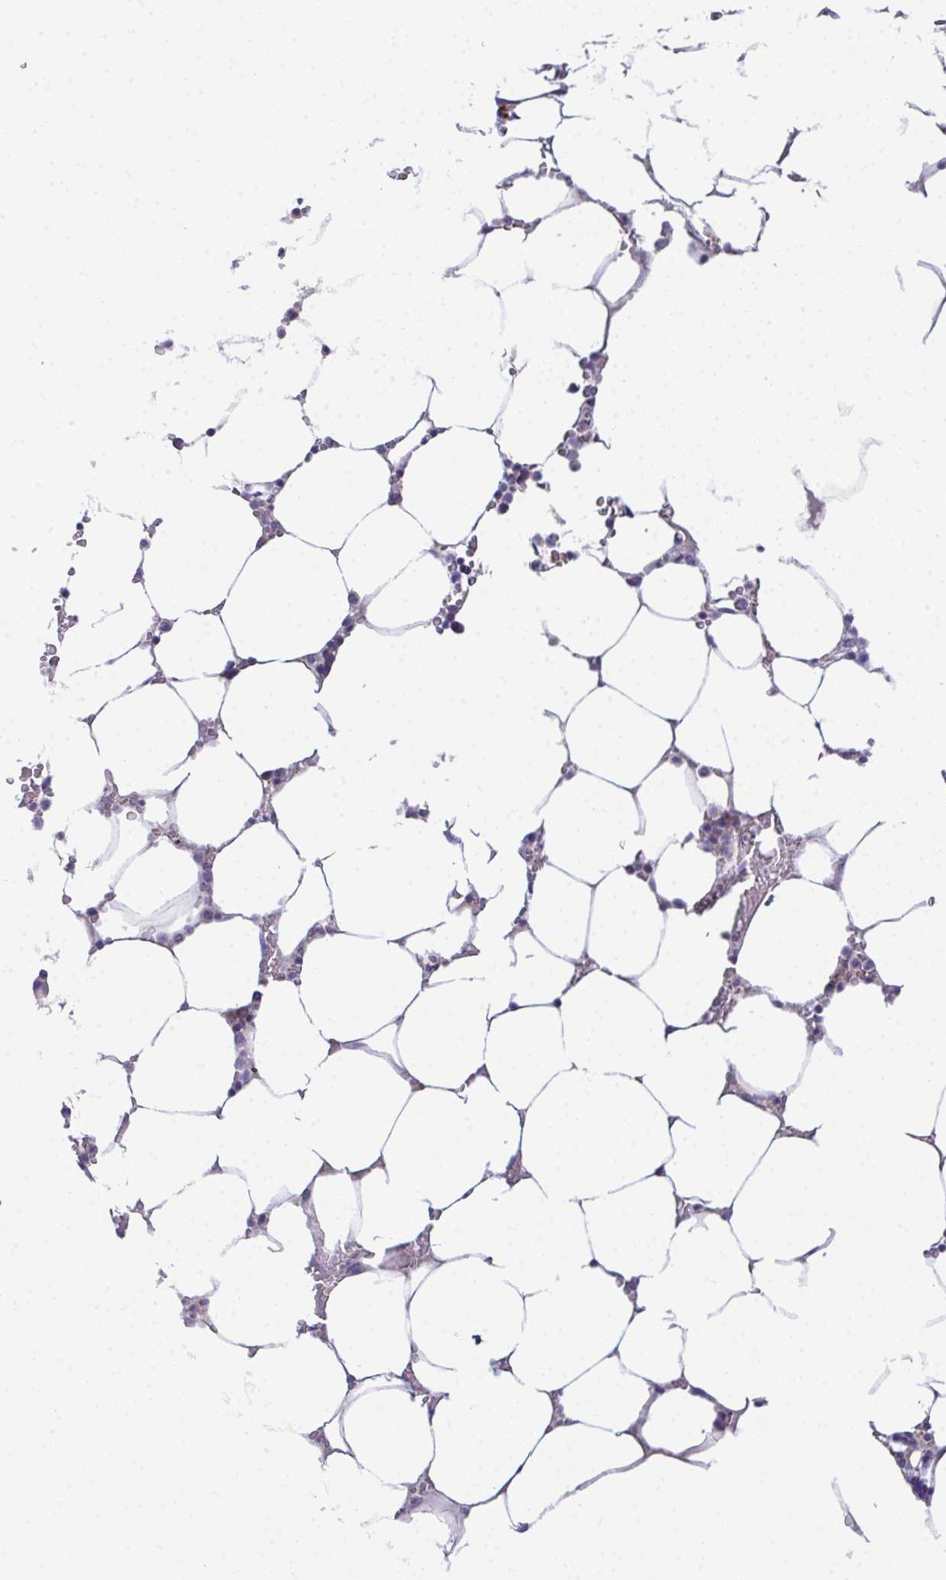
{"staining": {"intensity": "negative", "quantity": "none", "location": "none"}, "tissue": "bone marrow", "cell_type": "Hematopoietic cells", "image_type": "normal", "snomed": [{"axis": "morphology", "description": "Normal tissue, NOS"}, {"axis": "topography", "description": "Bone marrow"}], "caption": "Immunohistochemistry micrograph of benign human bone marrow stained for a protein (brown), which demonstrates no positivity in hematopoietic cells.", "gene": "CFAP97D1", "patient": {"sex": "male", "age": 64}}